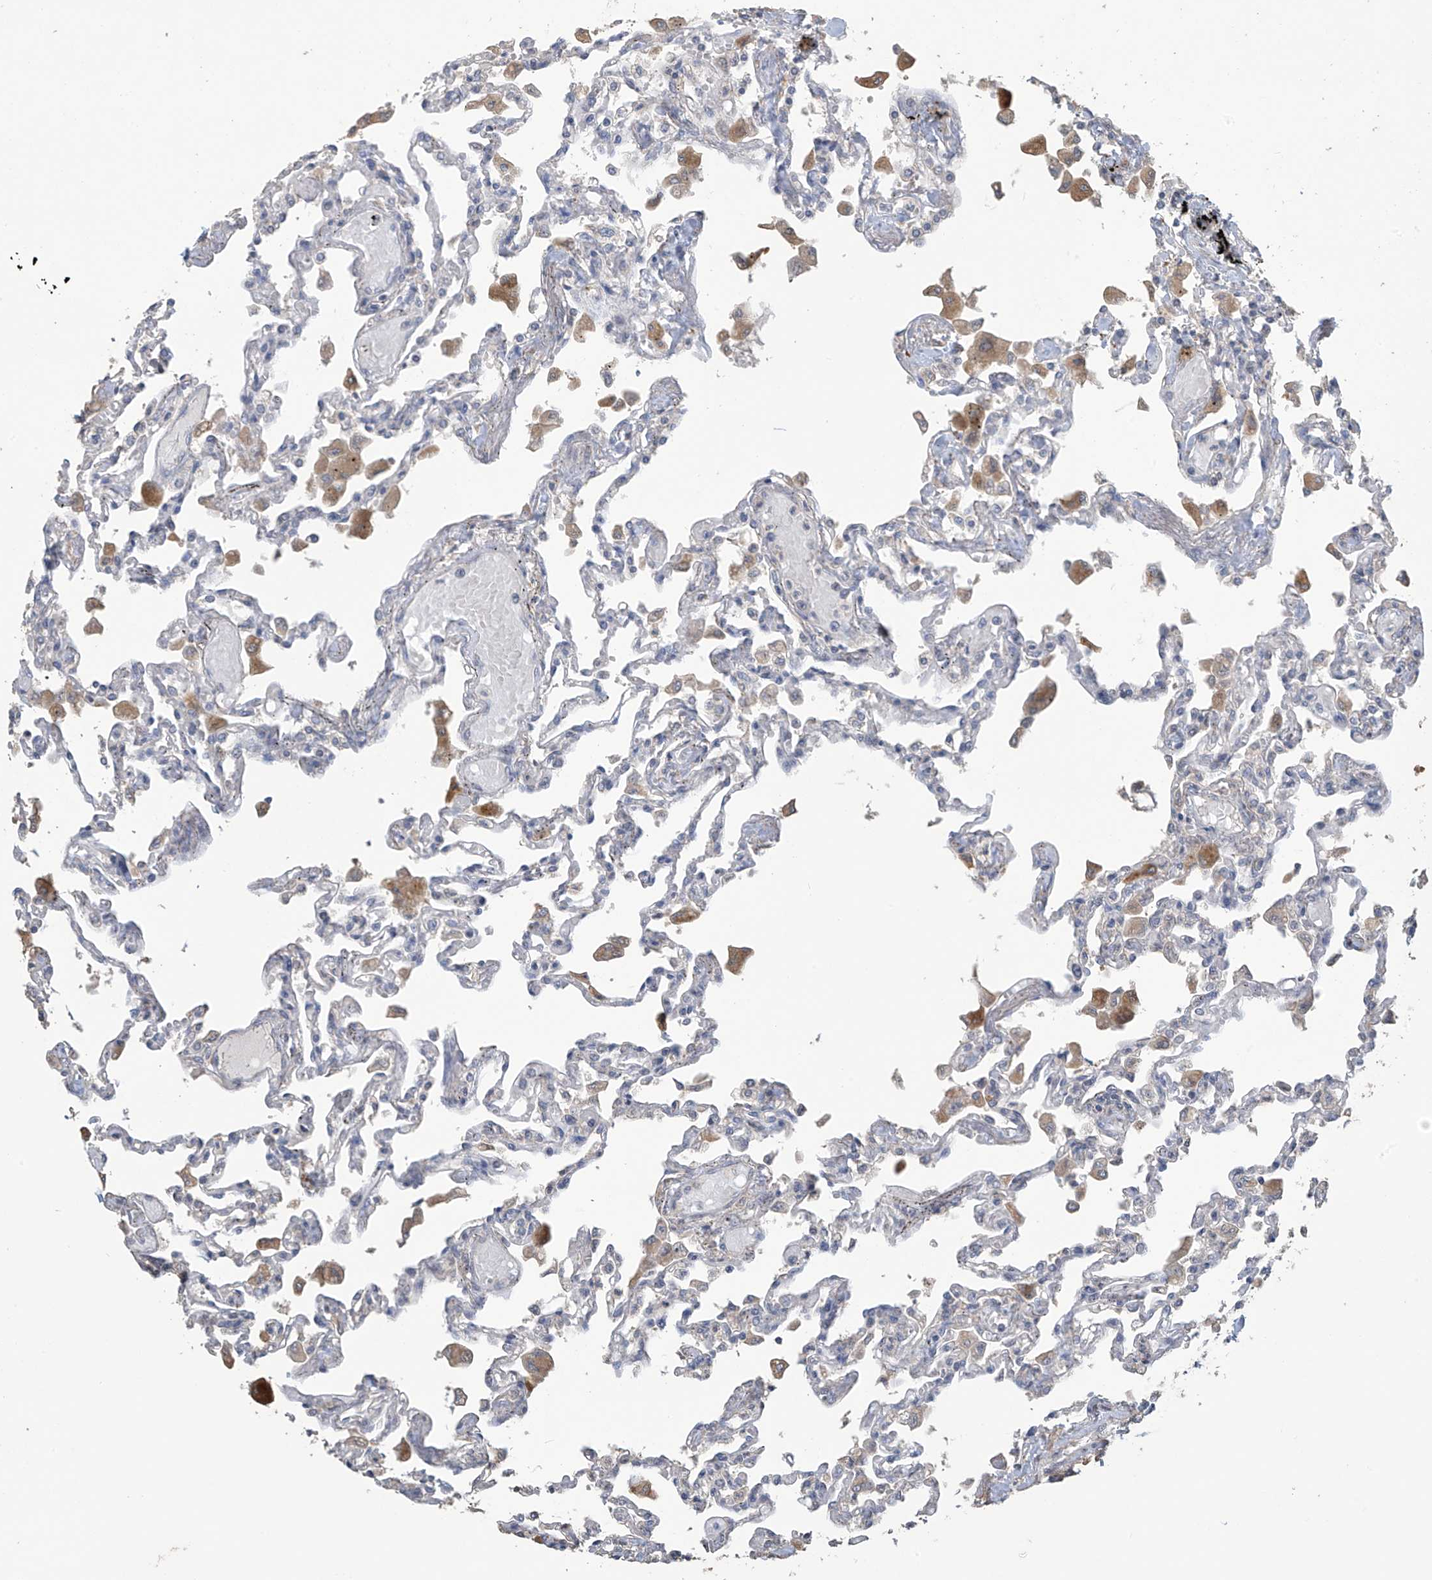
{"staining": {"intensity": "negative", "quantity": "none", "location": "none"}, "tissue": "lung", "cell_type": "Alveolar cells", "image_type": "normal", "snomed": [{"axis": "morphology", "description": "Normal tissue, NOS"}, {"axis": "topography", "description": "Bronchus"}, {"axis": "topography", "description": "Lung"}], "caption": "The micrograph reveals no staining of alveolar cells in unremarkable lung.", "gene": "SLFN14", "patient": {"sex": "female", "age": 49}}